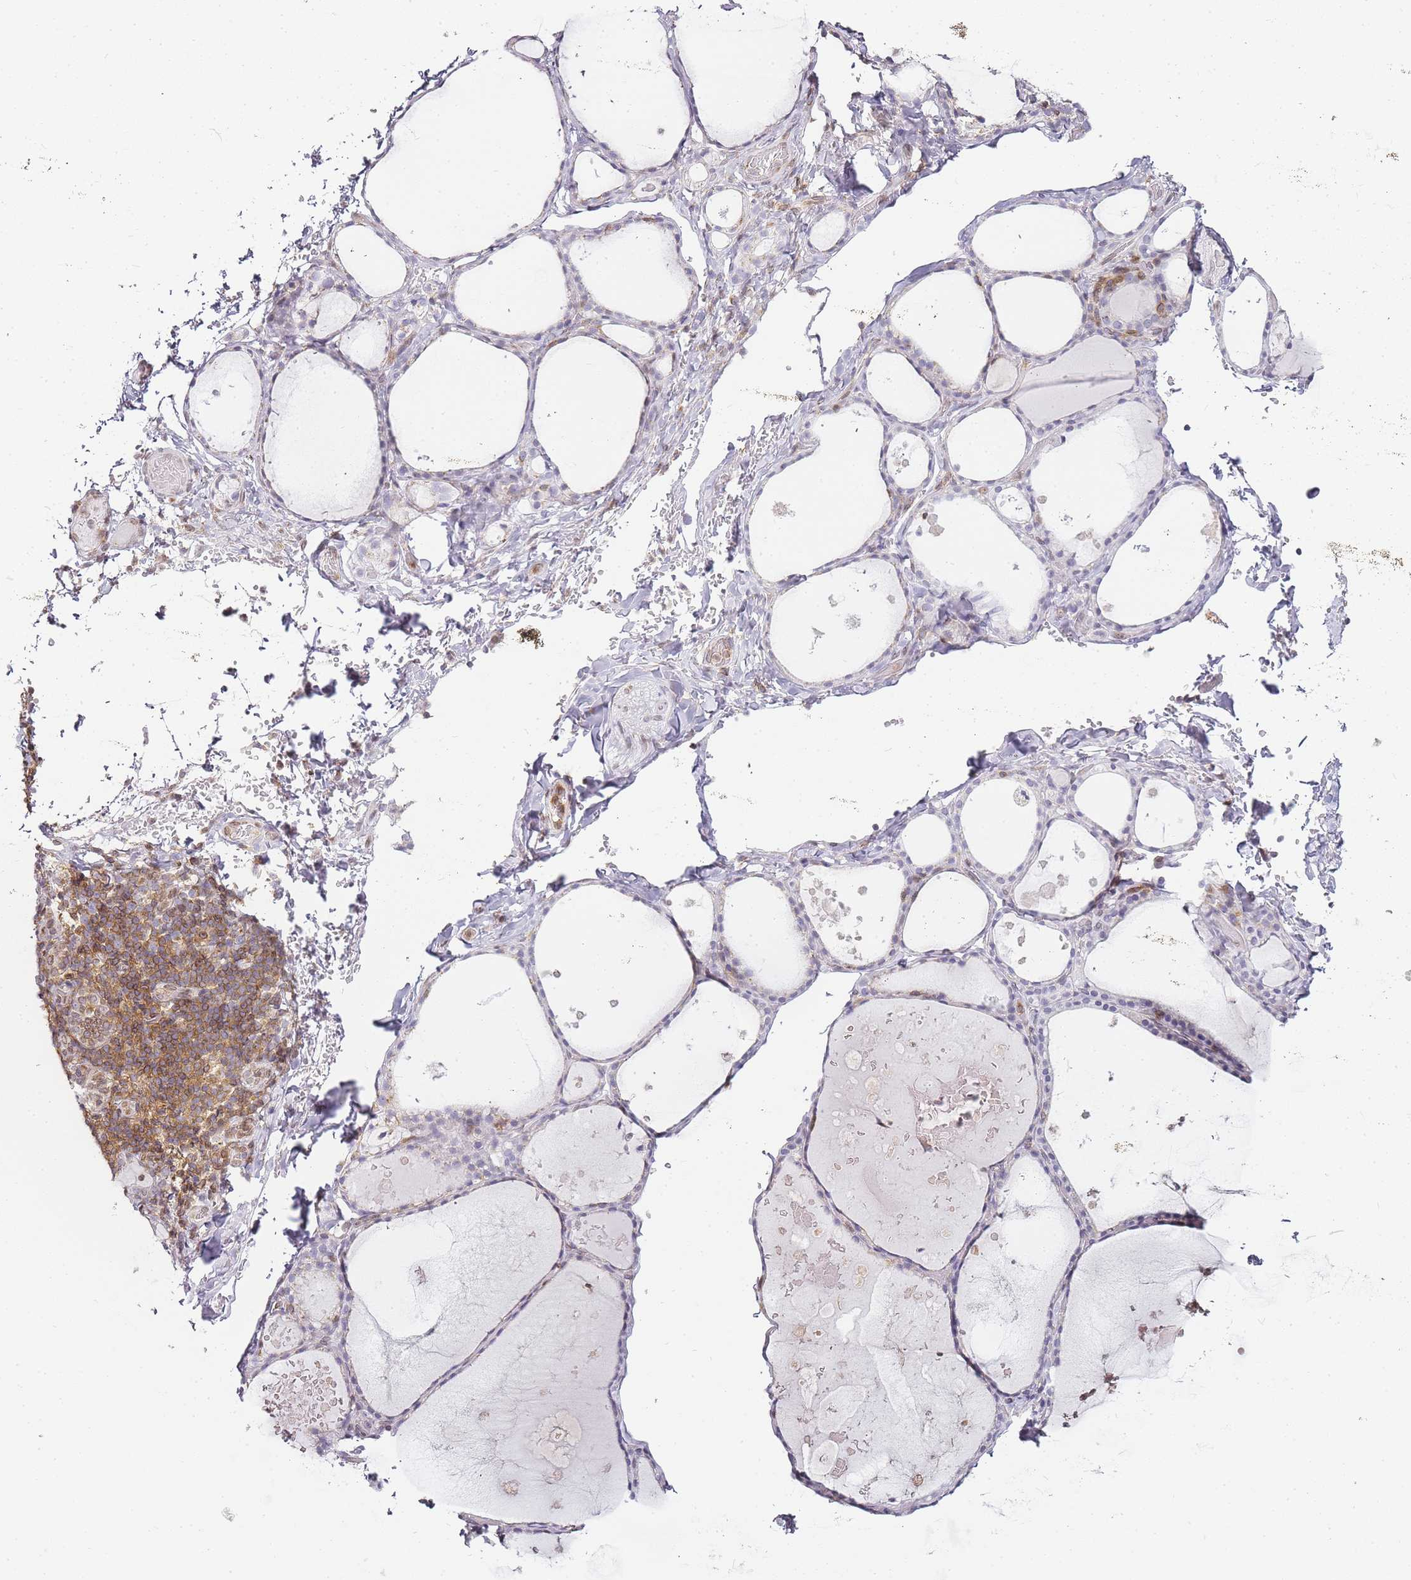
{"staining": {"intensity": "negative", "quantity": "none", "location": "none"}, "tissue": "thyroid gland", "cell_type": "Glandular cells", "image_type": "normal", "snomed": [{"axis": "morphology", "description": "Normal tissue, NOS"}, {"axis": "topography", "description": "Thyroid gland"}], "caption": "This is an IHC photomicrograph of unremarkable thyroid gland. There is no positivity in glandular cells.", "gene": "JAKMIP1", "patient": {"sex": "male", "age": 56}}